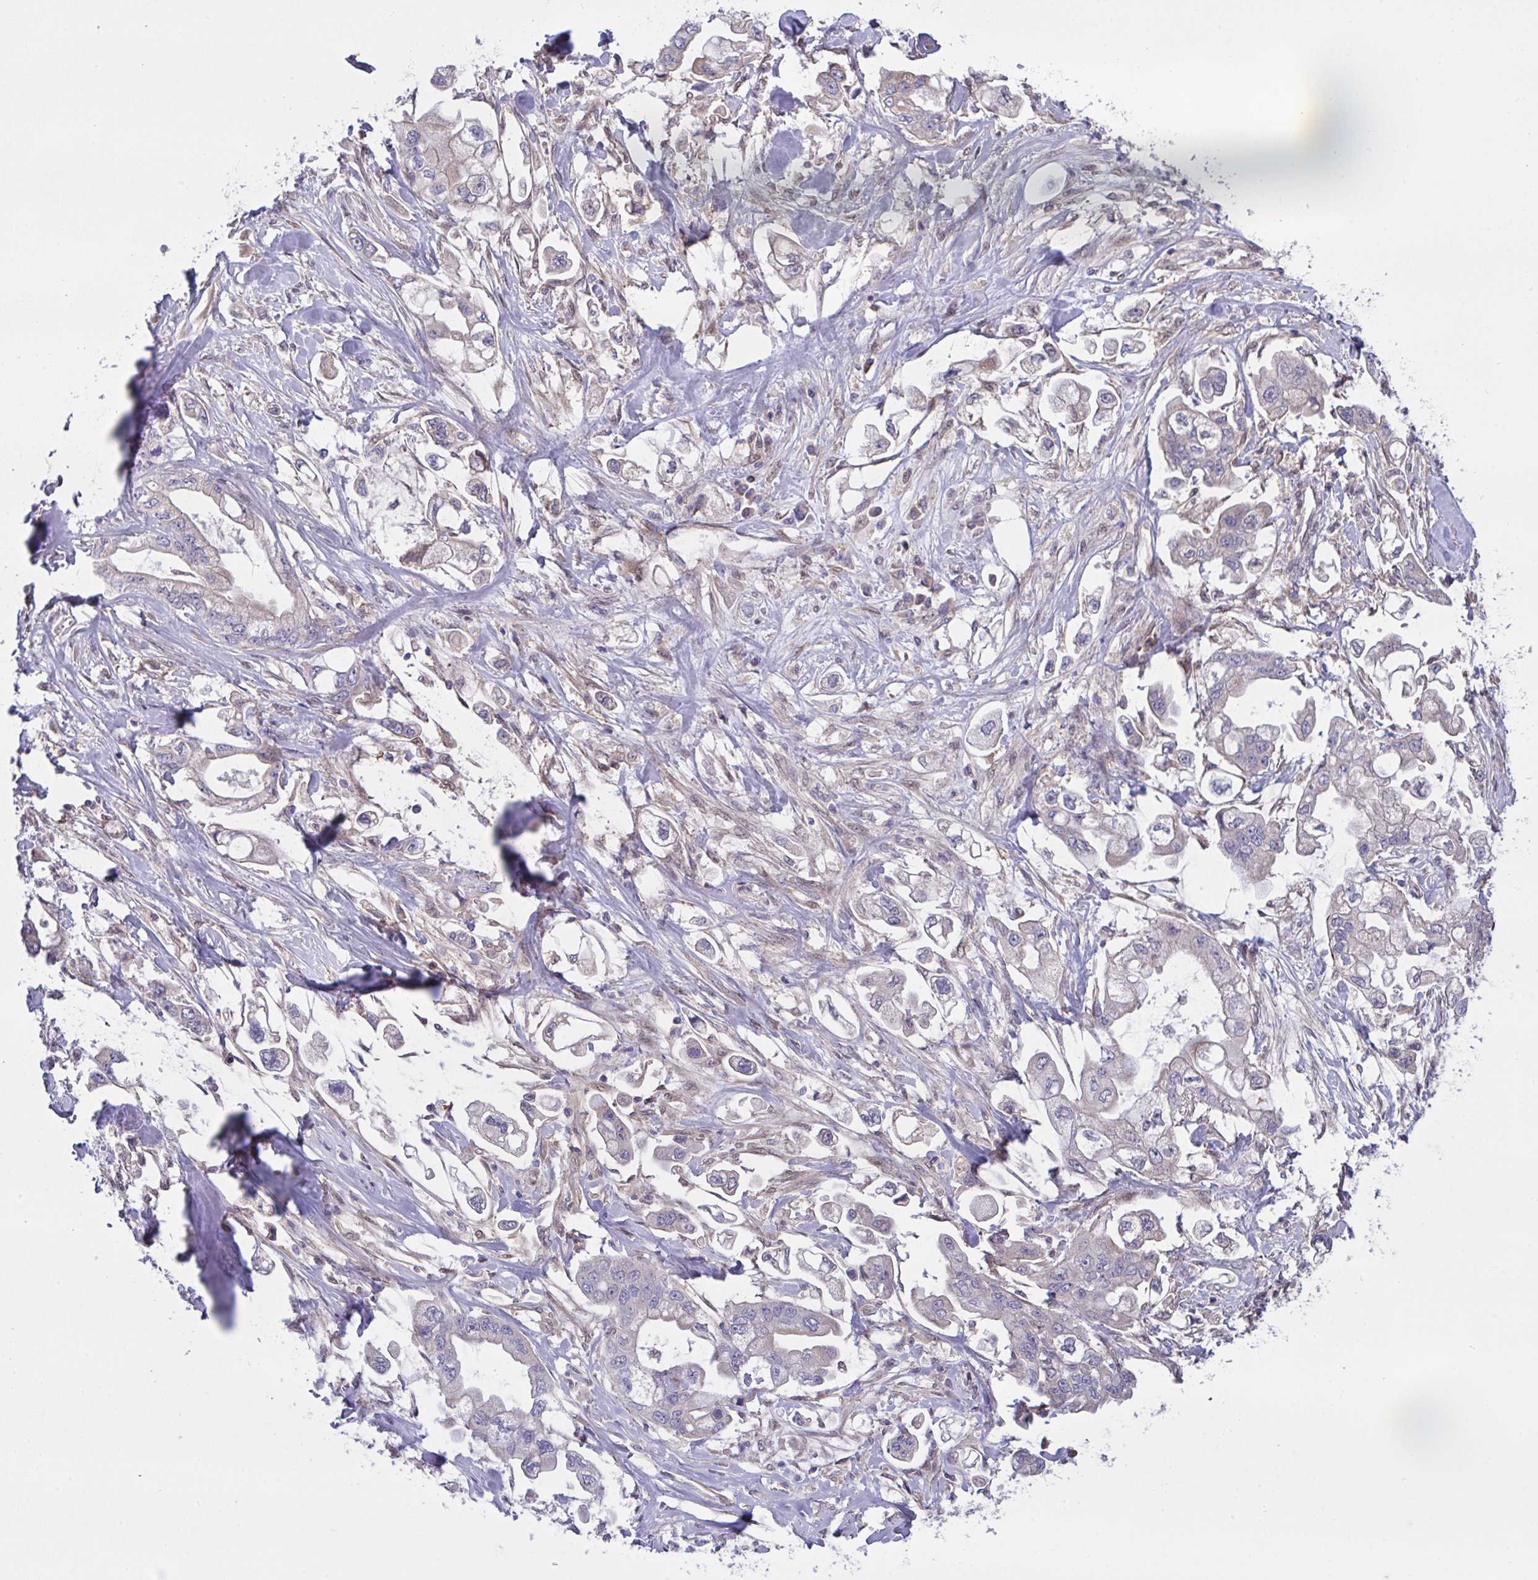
{"staining": {"intensity": "negative", "quantity": "none", "location": "none"}, "tissue": "stomach cancer", "cell_type": "Tumor cells", "image_type": "cancer", "snomed": [{"axis": "morphology", "description": "Adenocarcinoma, NOS"}, {"axis": "topography", "description": "Stomach"}], "caption": "Immunohistochemistry (IHC) histopathology image of human stomach adenocarcinoma stained for a protein (brown), which reveals no staining in tumor cells.", "gene": "L3HYPDH", "patient": {"sex": "male", "age": 62}}